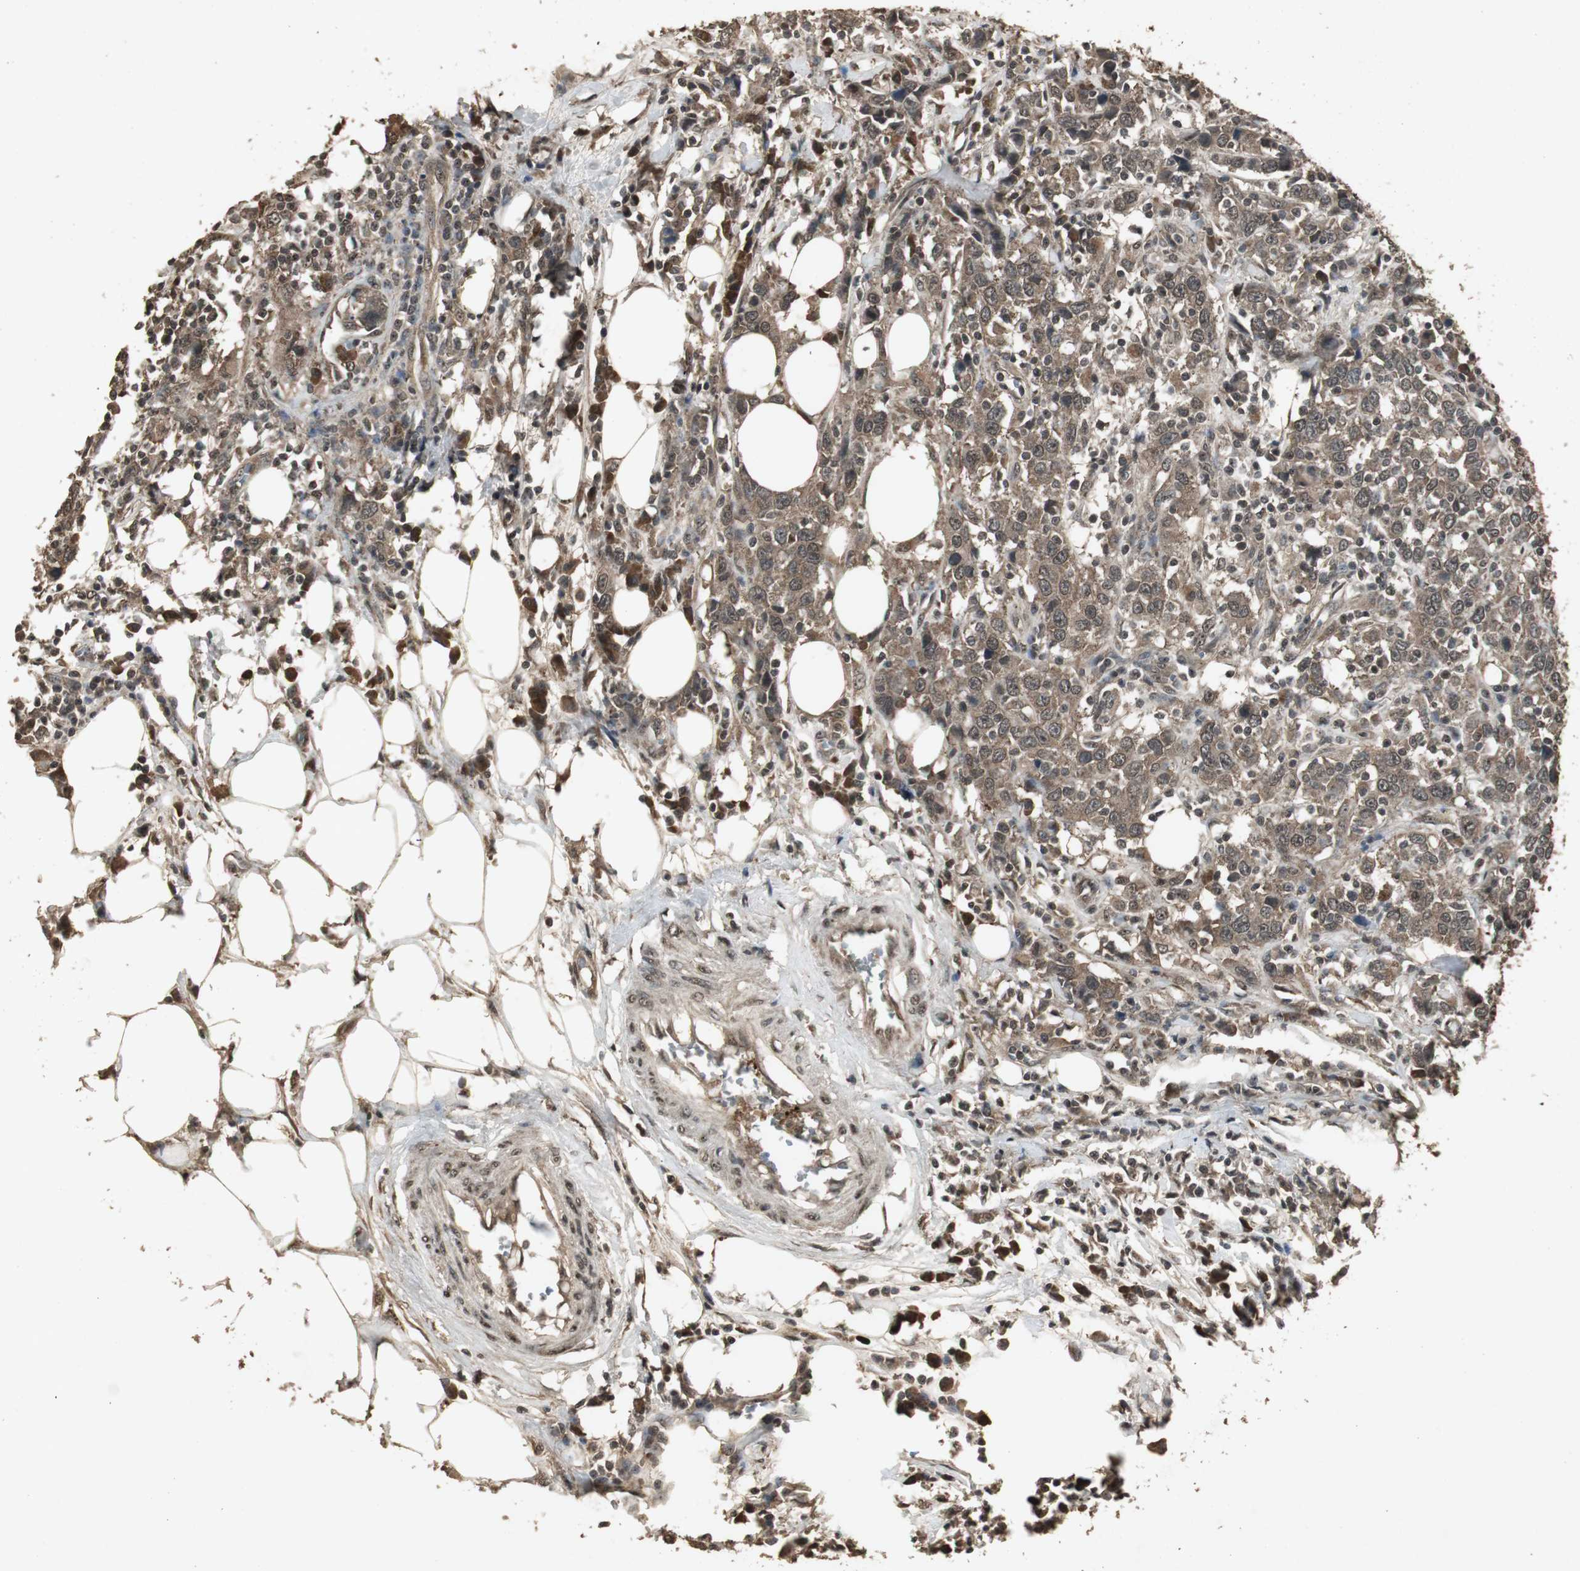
{"staining": {"intensity": "moderate", "quantity": ">75%", "location": "cytoplasmic/membranous,nuclear"}, "tissue": "urothelial cancer", "cell_type": "Tumor cells", "image_type": "cancer", "snomed": [{"axis": "morphology", "description": "Urothelial carcinoma, High grade"}, {"axis": "topography", "description": "Urinary bladder"}], "caption": "Immunohistochemical staining of human urothelial cancer displays medium levels of moderate cytoplasmic/membranous and nuclear protein staining in about >75% of tumor cells.", "gene": "EMX1", "patient": {"sex": "male", "age": 61}}